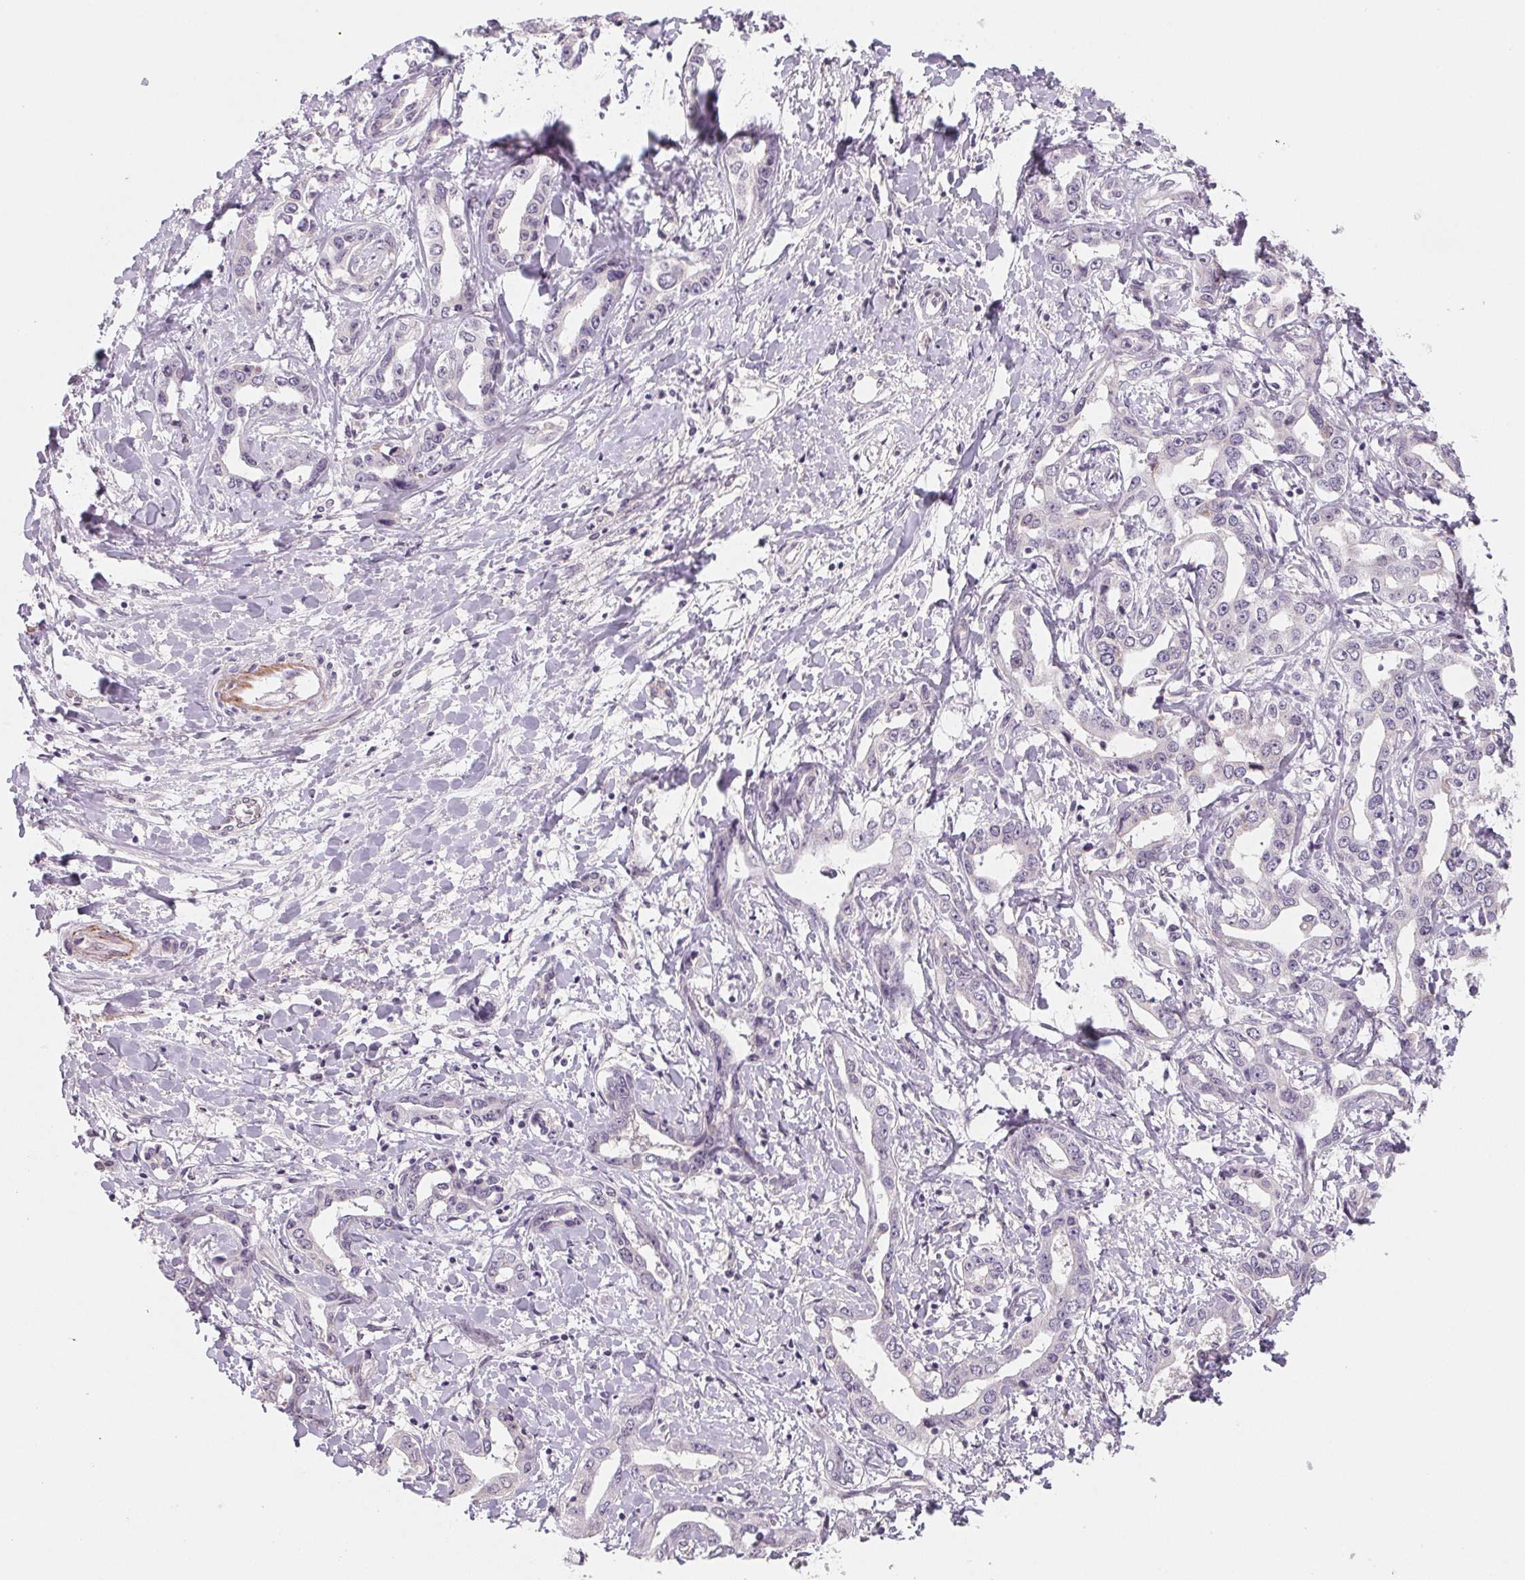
{"staining": {"intensity": "negative", "quantity": "none", "location": "none"}, "tissue": "liver cancer", "cell_type": "Tumor cells", "image_type": "cancer", "snomed": [{"axis": "morphology", "description": "Cholangiocarcinoma"}, {"axis": "topography", "description": "Liver"}], "caption": "There is no significant expression in tumor cells of cholangiocarcinoma (liver).", "gene": "CFC1", "patient": {"sex": "male", "age": 59}}